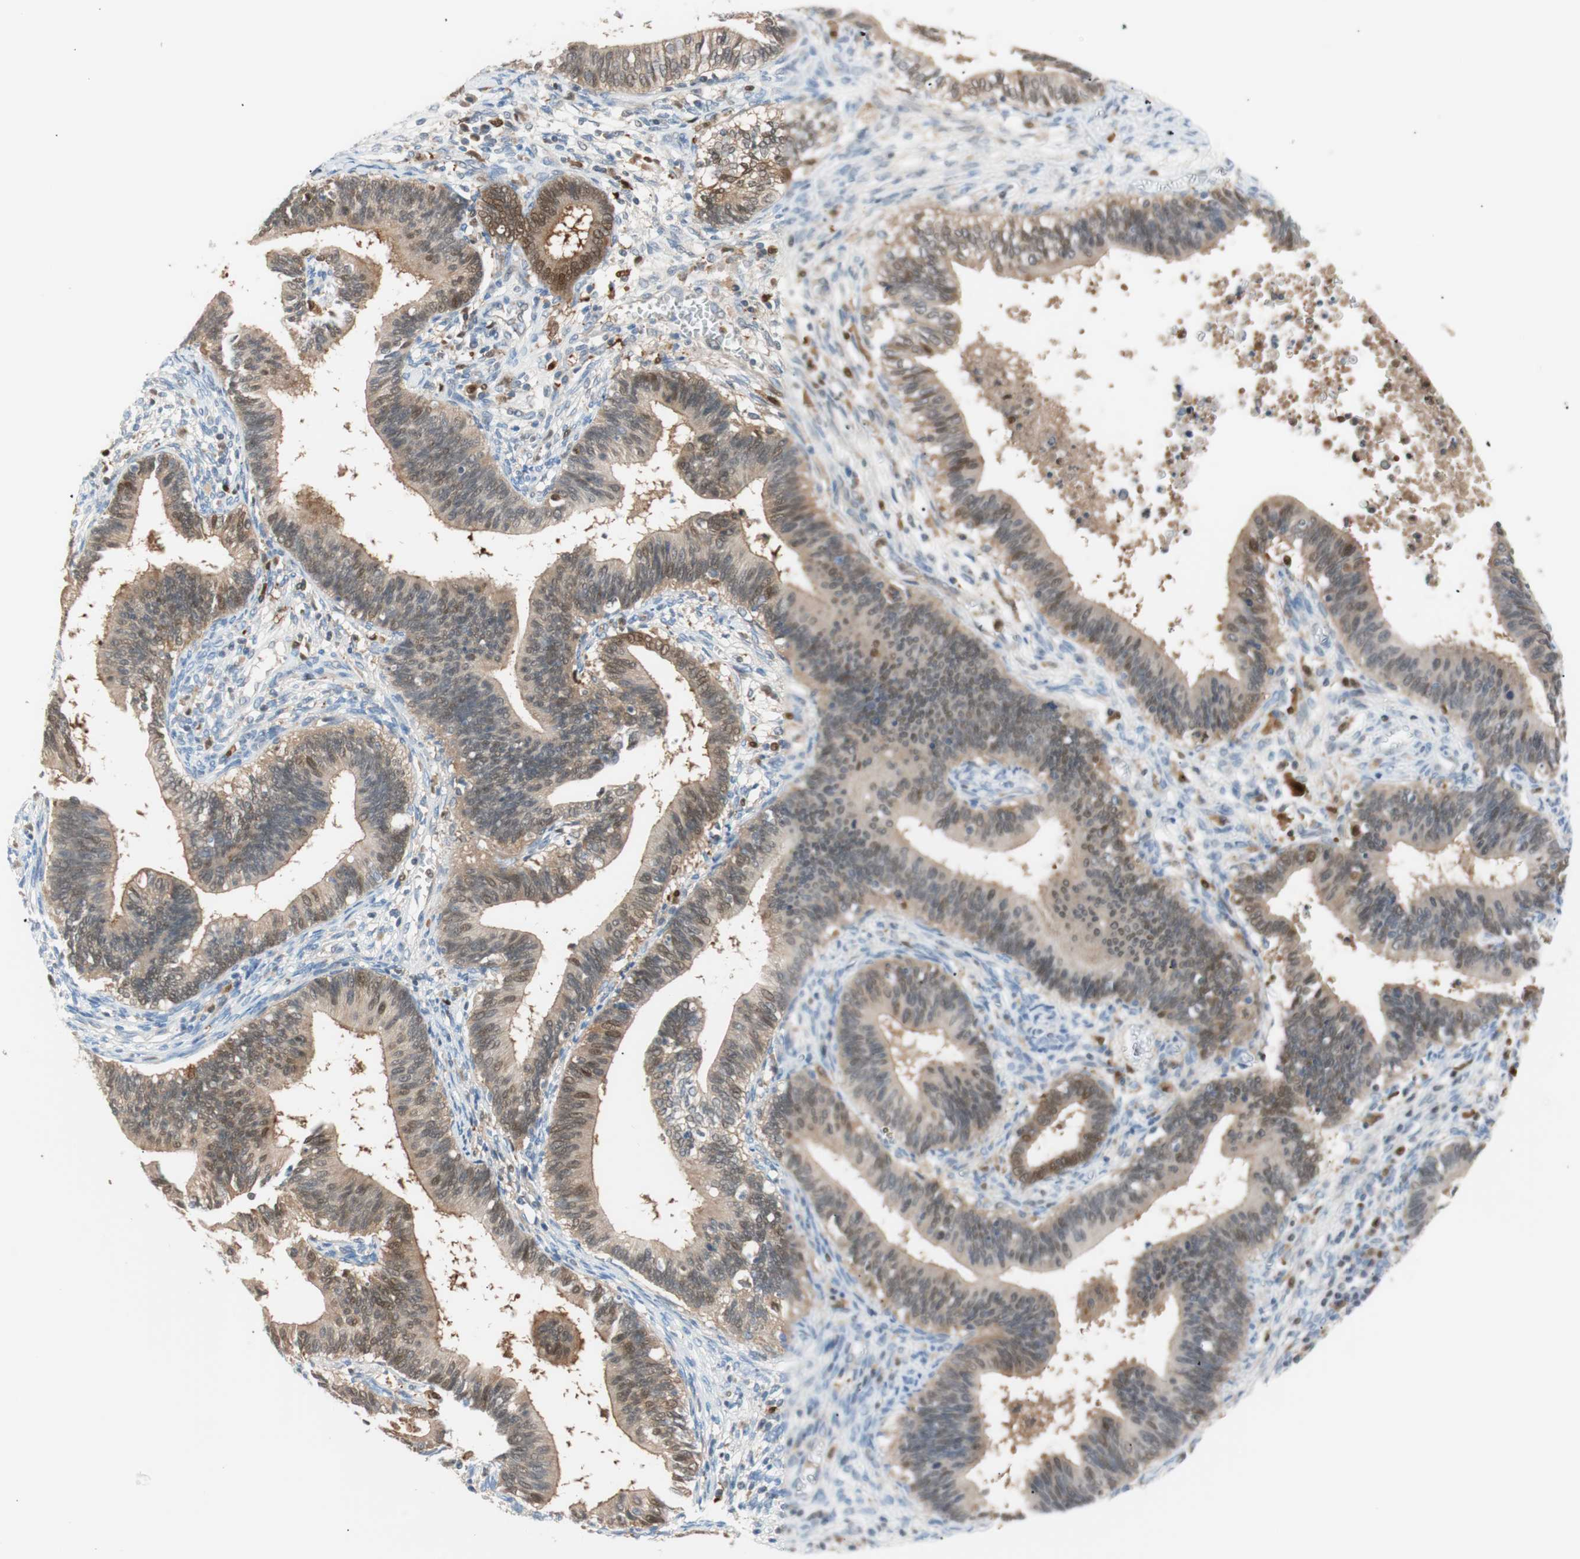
{"staining": {"intensity": "moderate", "quantity": "25%-75%", "location": "cytoplasmic/membranous,nuclear"}, "tissue": "cervical cancer", "cell_type": "Tumor cells", "image_type": "cancer", "snomed": [{"axis": "morphology", "description": "Adenocarcinoma, NOS"}, {"axis": "topography", "description": "Cervix"}], "caption": "Protein expression analysis of cervical cancer demonstrates moderate cytoplasmic/membranous and nuclear positivity in about 25%-75% of tumor cells. Using DAB (3,3'-diaminobenzidine) (brown) and hematoxylin (blue) stains, captured at high magnification using brightfield microscopy.", "gene": "IL18", "patient": {"sex": "female", "age": 44}}